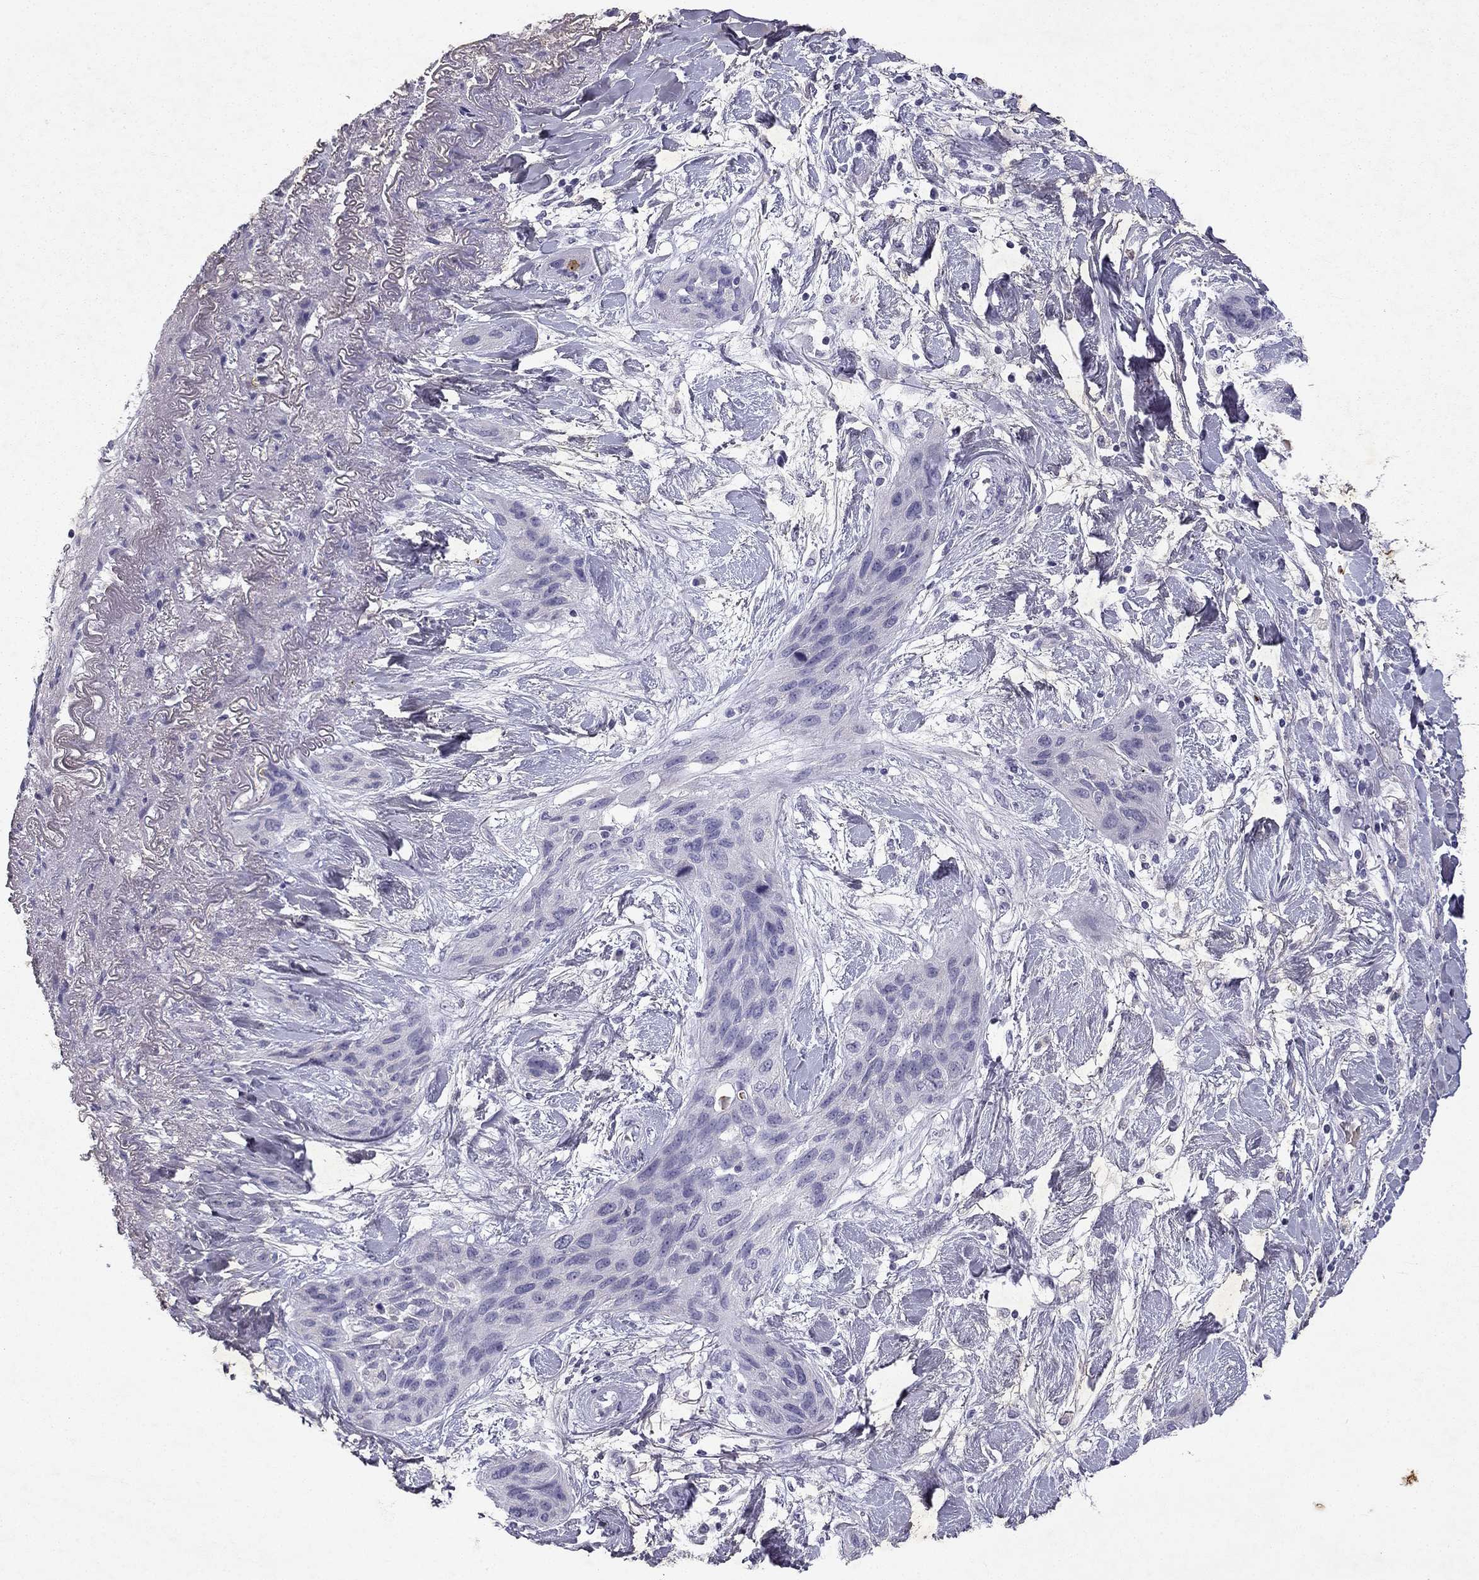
{"staining": {"intensity": "negative", "quantity": "none", "location": "none"}, "tissue": "lung cancer", "cell_type": "Tumor cells", "image_type": "cancer", "snomed": [{"axis": "morphology", "description": "Squamous cell carcinoma, NOS"}, {"axis": "topography", "description": "Lung"}], "caption": "This is an immunohistochemistry micrograph of human squamous cell carcinoma (lung). There is no positivity in tumor cells.", "gene": "SLC6A4", "patient": {"sex": "female", "age": 70}}